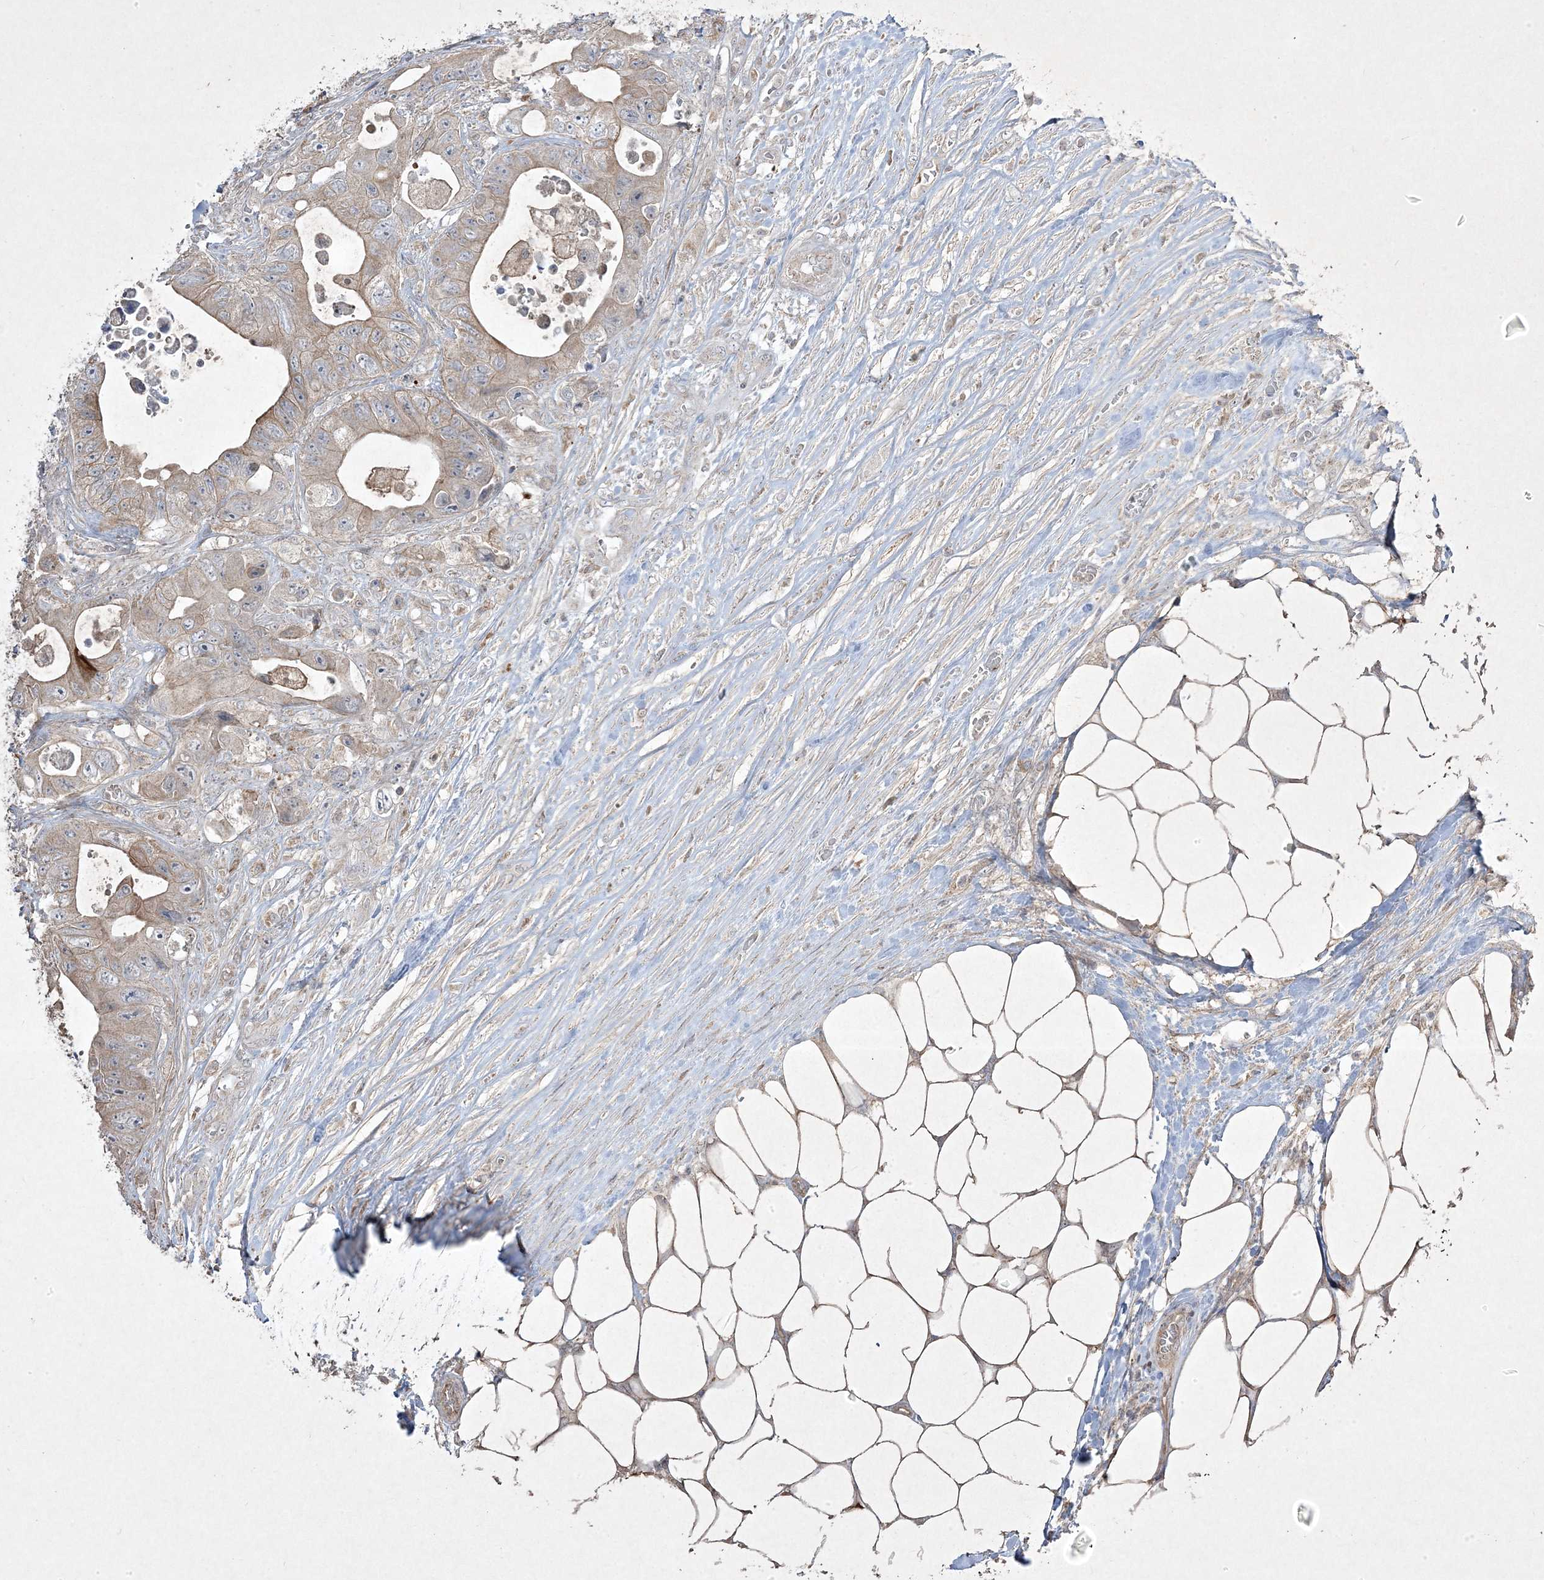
{"staining": {"intensity": "weak", "quantity": "25%-75%", "location": "cytoplasmic/membranous"}, "tissue": "colorectal cancer", "cell_type": "Tumor cells", "image_type": "cancer", "snomed": [{"axis": "morphology", "description": "Adenocarcinoma, NOS"}, {"axis": "topography", "description": "Colon"}], "caption": "Brown immunohistochemical staining in human adenocarcinoma (colorectal) reveals weak cytoplasmic/membranous staining in approximately 25%-75% of tumor cells. The staining was performed using DAB, with brown indicating positive protein expression. Nuclei are stained blue with hematoxylin.", "gene": "RGL4", "patient": {"sex": "female", "age": 46}}